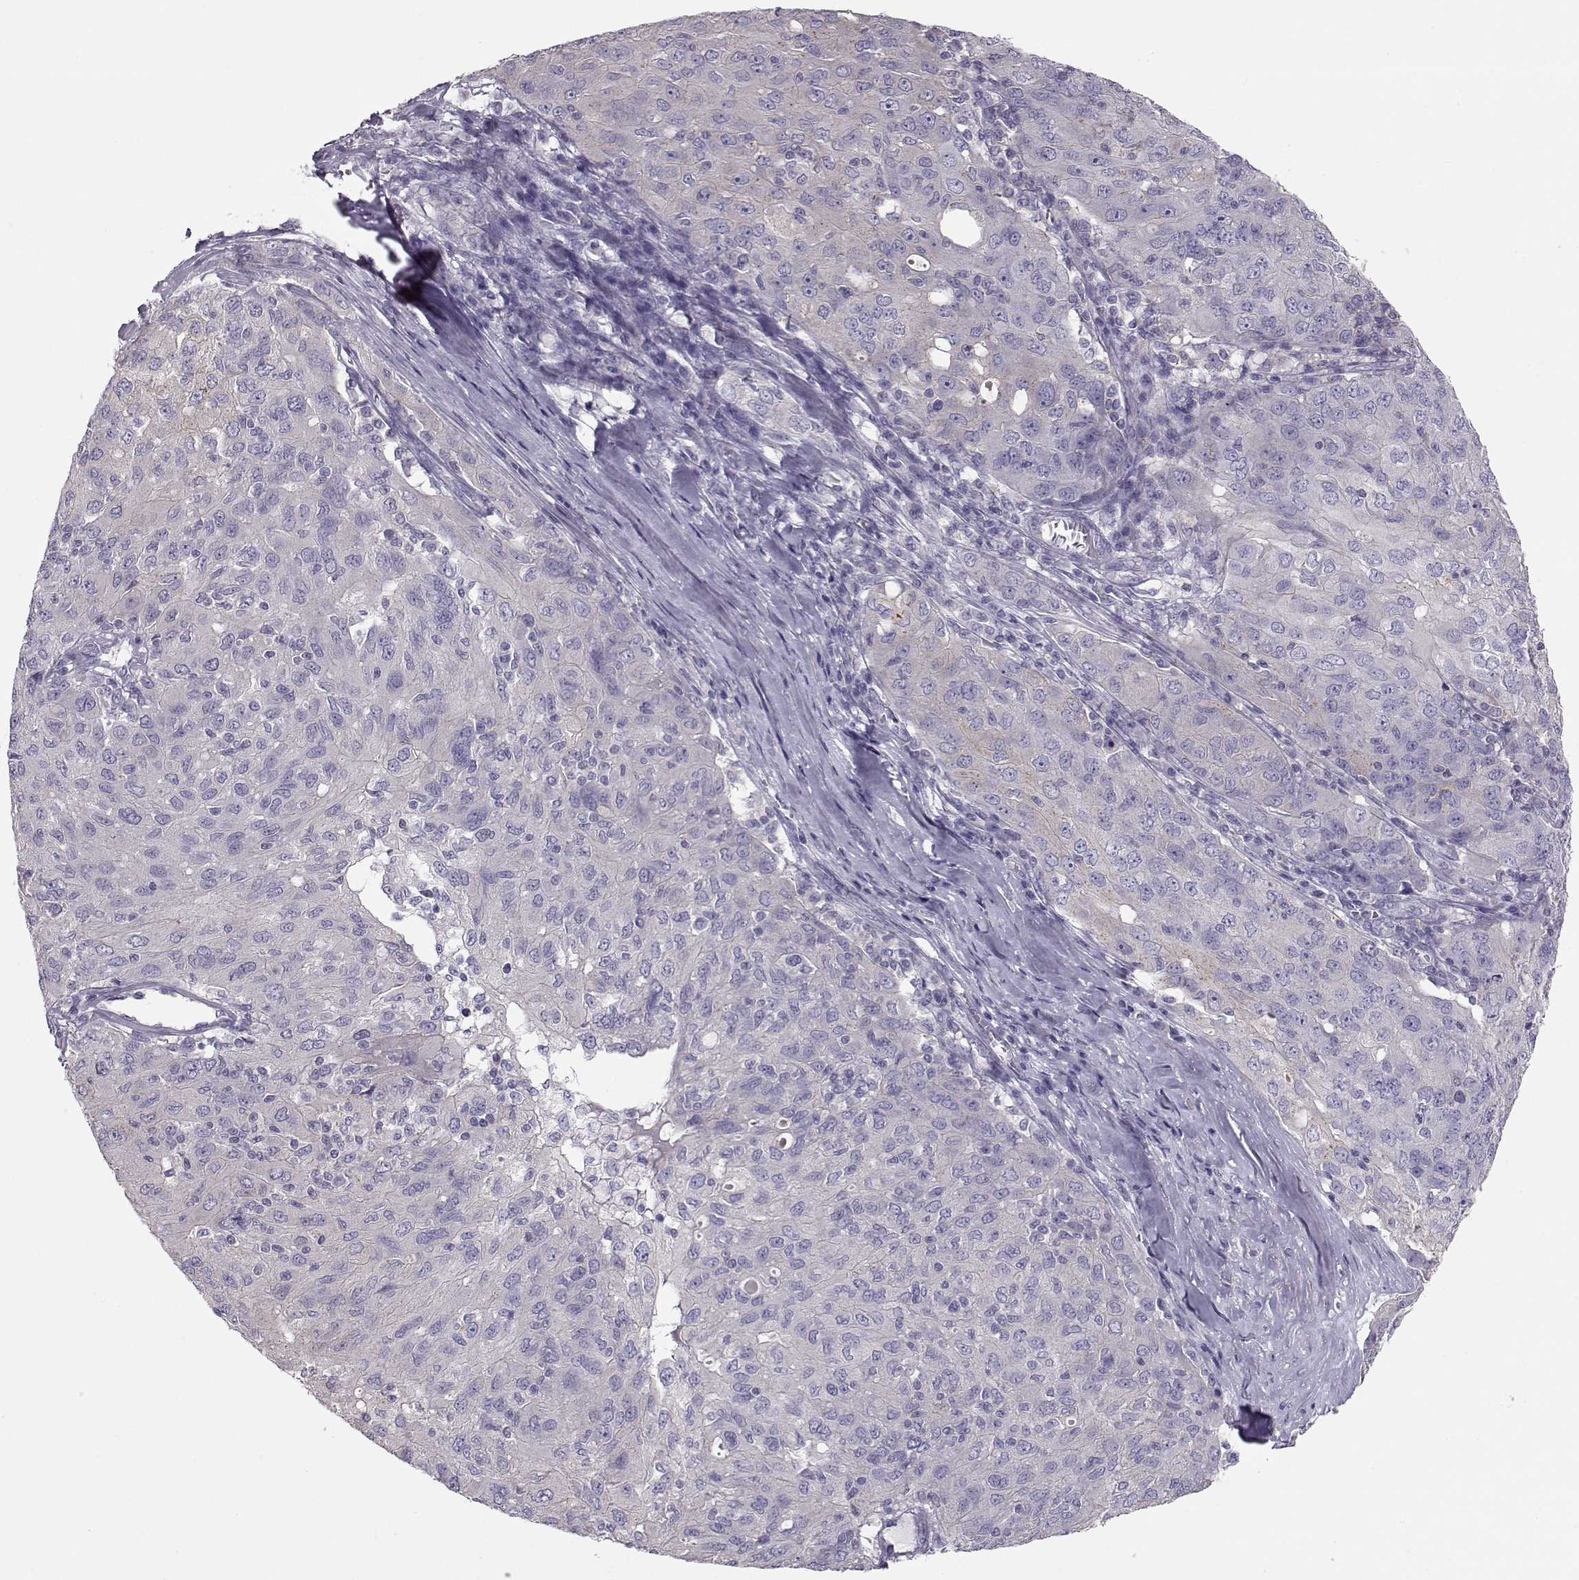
{"staining": {"intensity": "negative", "quantity": "none", "location": "none"}, "tissue": "ovarian cancer", "cell_type": "Tumor cells", "image_type": "cancer", "snomed": [{"axis": "morphology", "description": "Carcinoma, endometroid"}, {"axis": "topography", "description": "Ovary"}], "caption": "The IHC image has no significant staining in tumor cells of ovarian cancer (endometroid carcinoma) tissue.", "gene": "GRK1", "patient": {"sex": "female", "age": 50}}